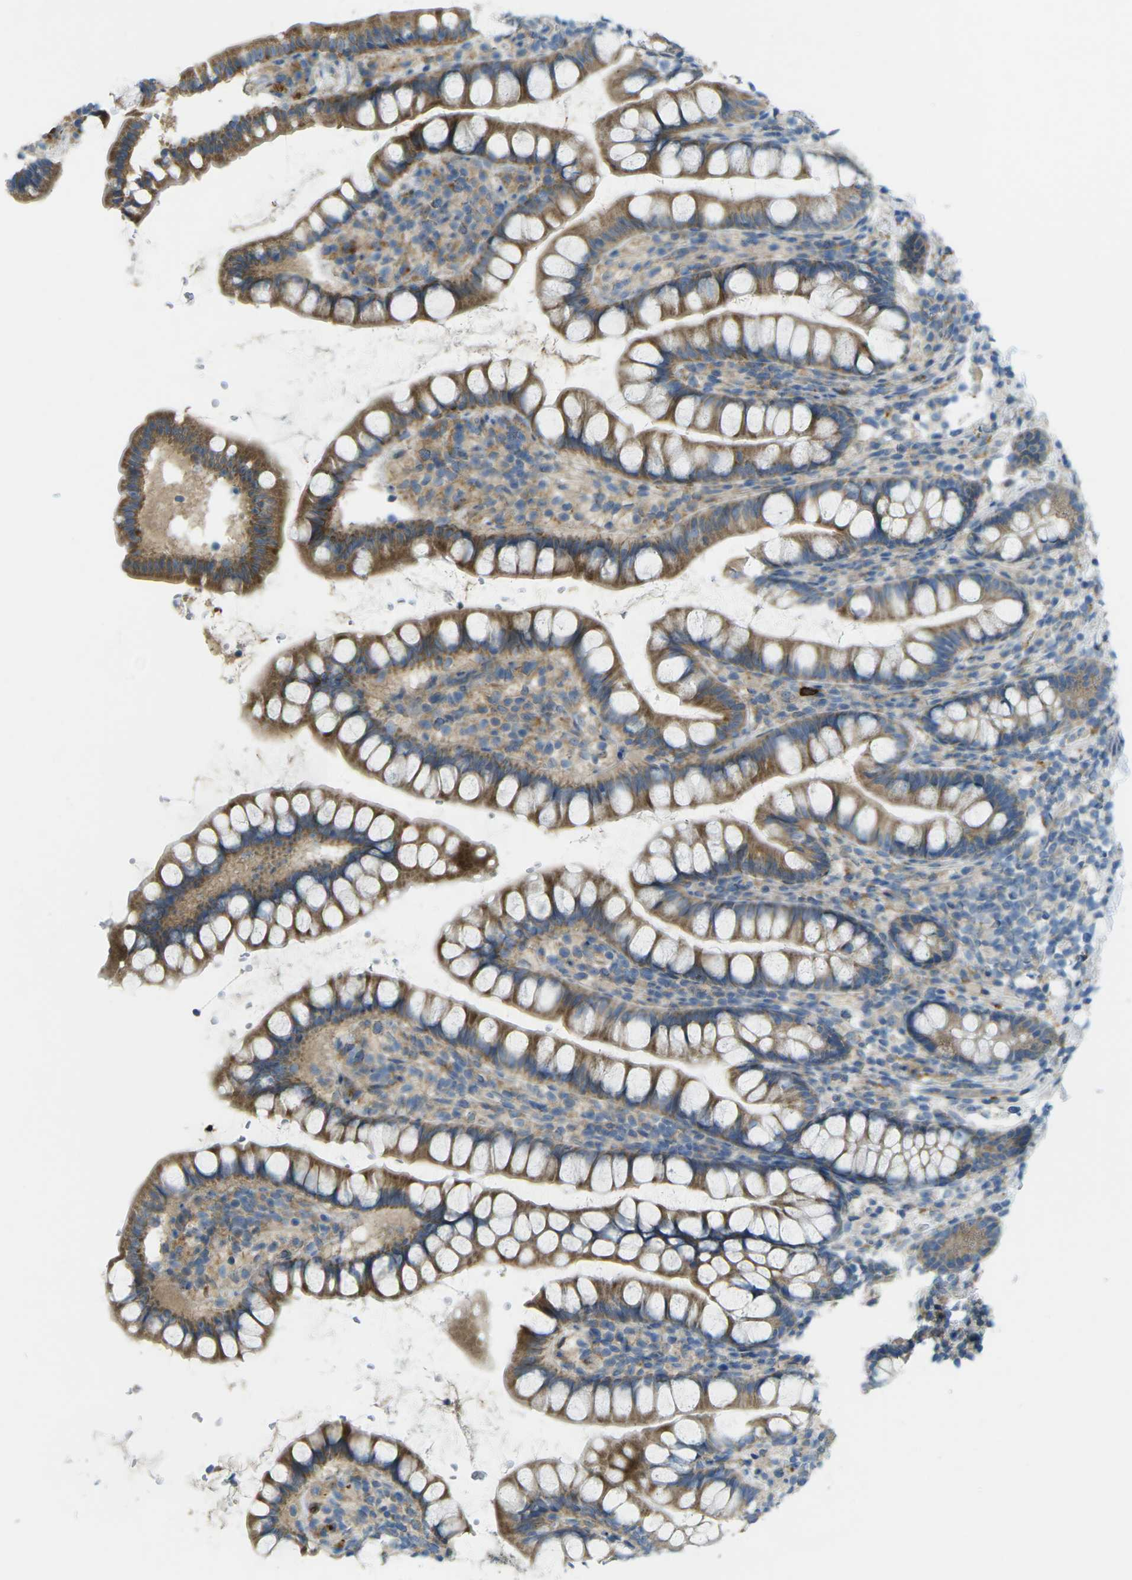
{"staining": {"intensity": "moderate", "quantity": ">75%", "location": "cytoplasmic/membranous"}, "tissue": "small intestine", "cell_type": "Glandular cells", "image_type": "normal", "snomed": [{"axis": "morphology", "description": "Normal tissue, NOS"}, {"axis": "topography", "description": "Small intestine"}], "caption": "This is a histology image of immunohistochemistry (IHC) staining of normal small intestine, which shows moderate positivity in the cytoplasmic/membranous of glandular cells.", "gene": "MYLK4", "patient": {"sex": "female", "age": 84}}